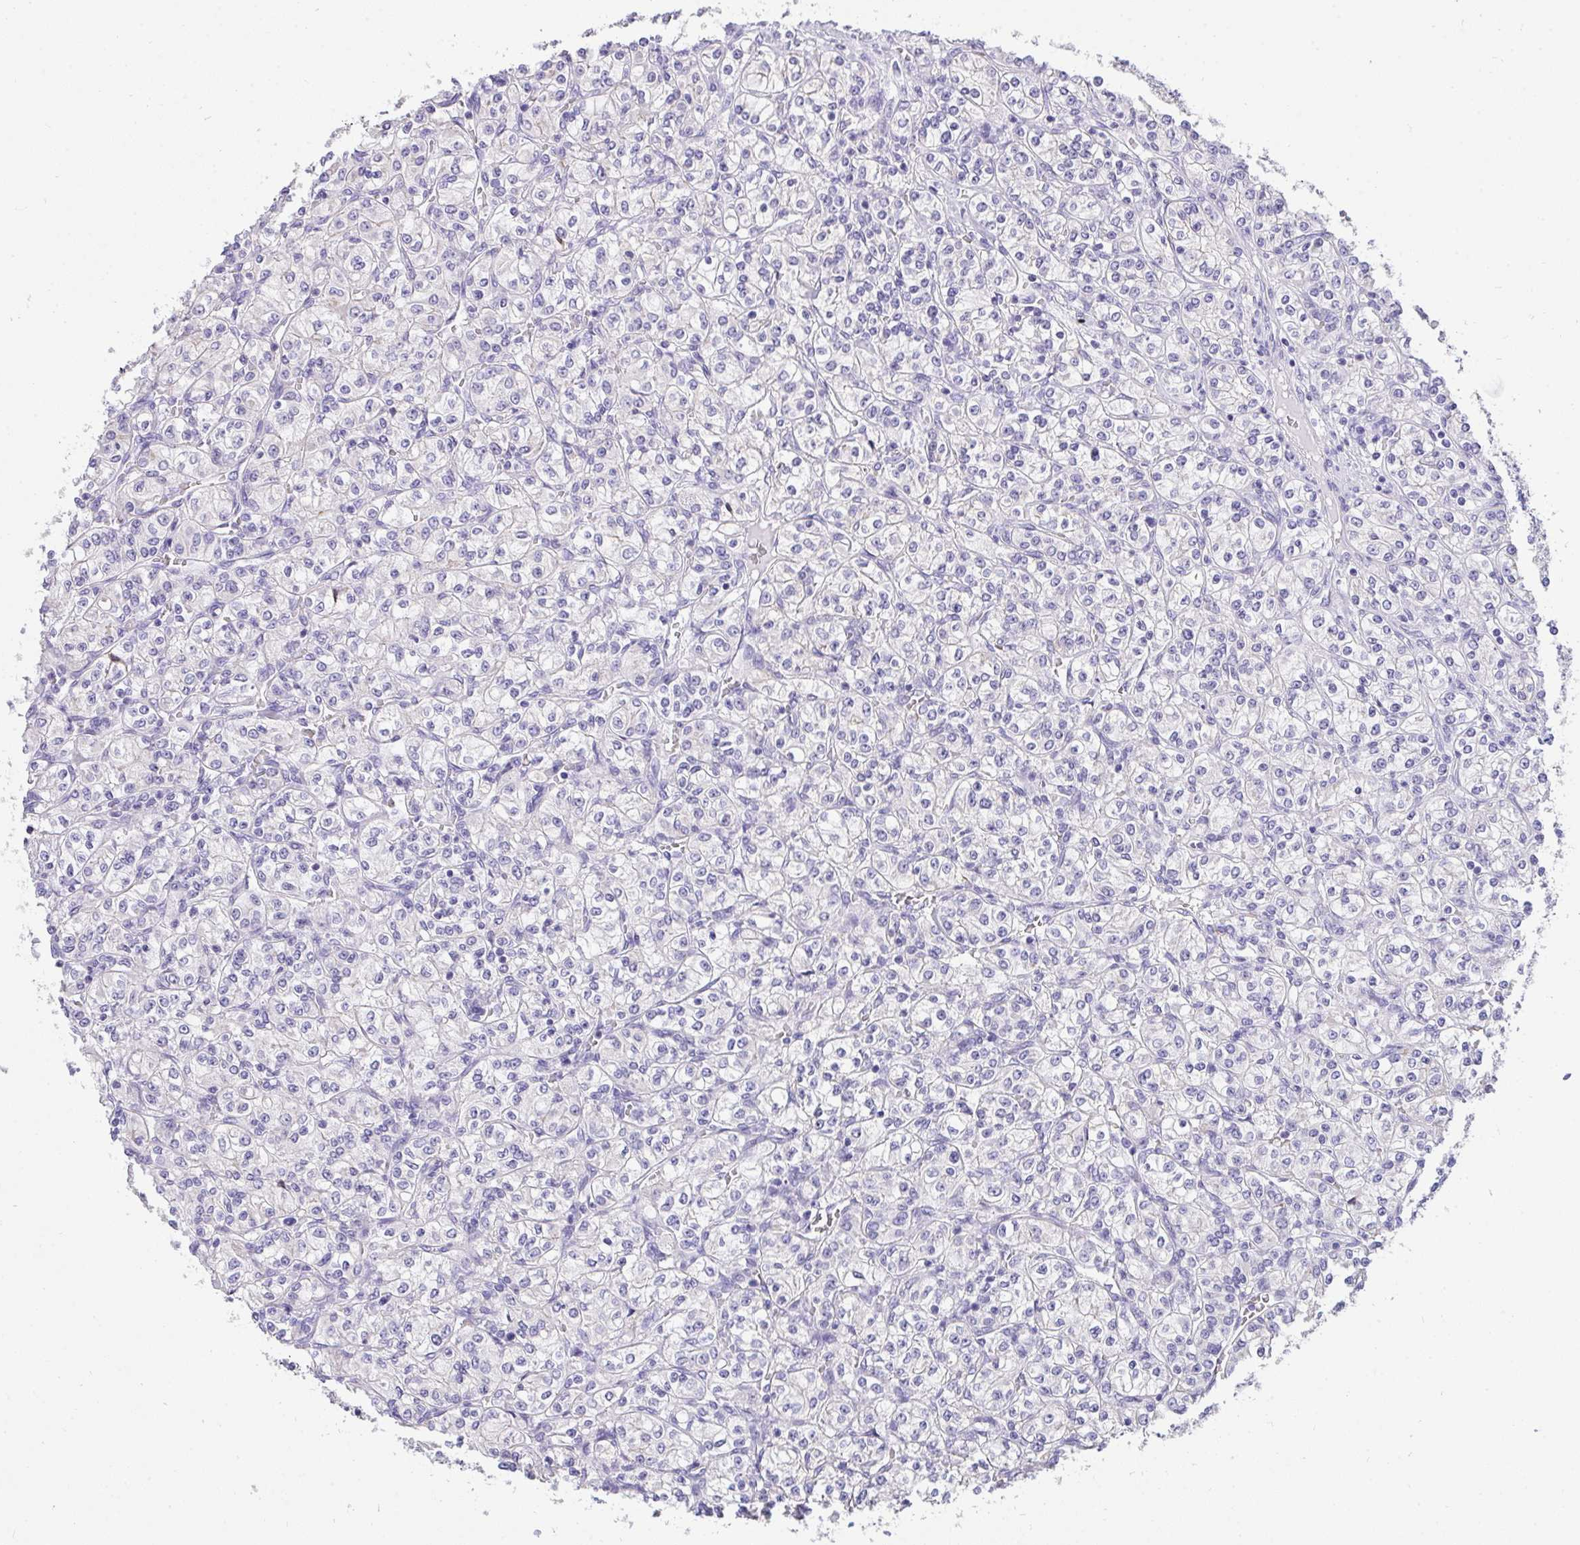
{"staining": {"intensity": "negative", "quantity": "none", "location": "none"}, "tissue": "renal cancer", "cell_type": "Tumor cells", "image_type": "cancer", "snomed": [{"axis": "morphology", "description": "Adenocarcinoma, NOS"}, {"axis": "topography", "description": "Kidney"}], "caption": "Protein analysis of renal cancer (adenocarcinoma) exhibits no significant expression in tumor cells. (Stains: DAB immunohistochemistry with hematoxylin counter stain, Microscopy: brightfield microscopy at high magnification).", "gene": "VGLL3", "patient": {"sex": "male", "age": 77}}